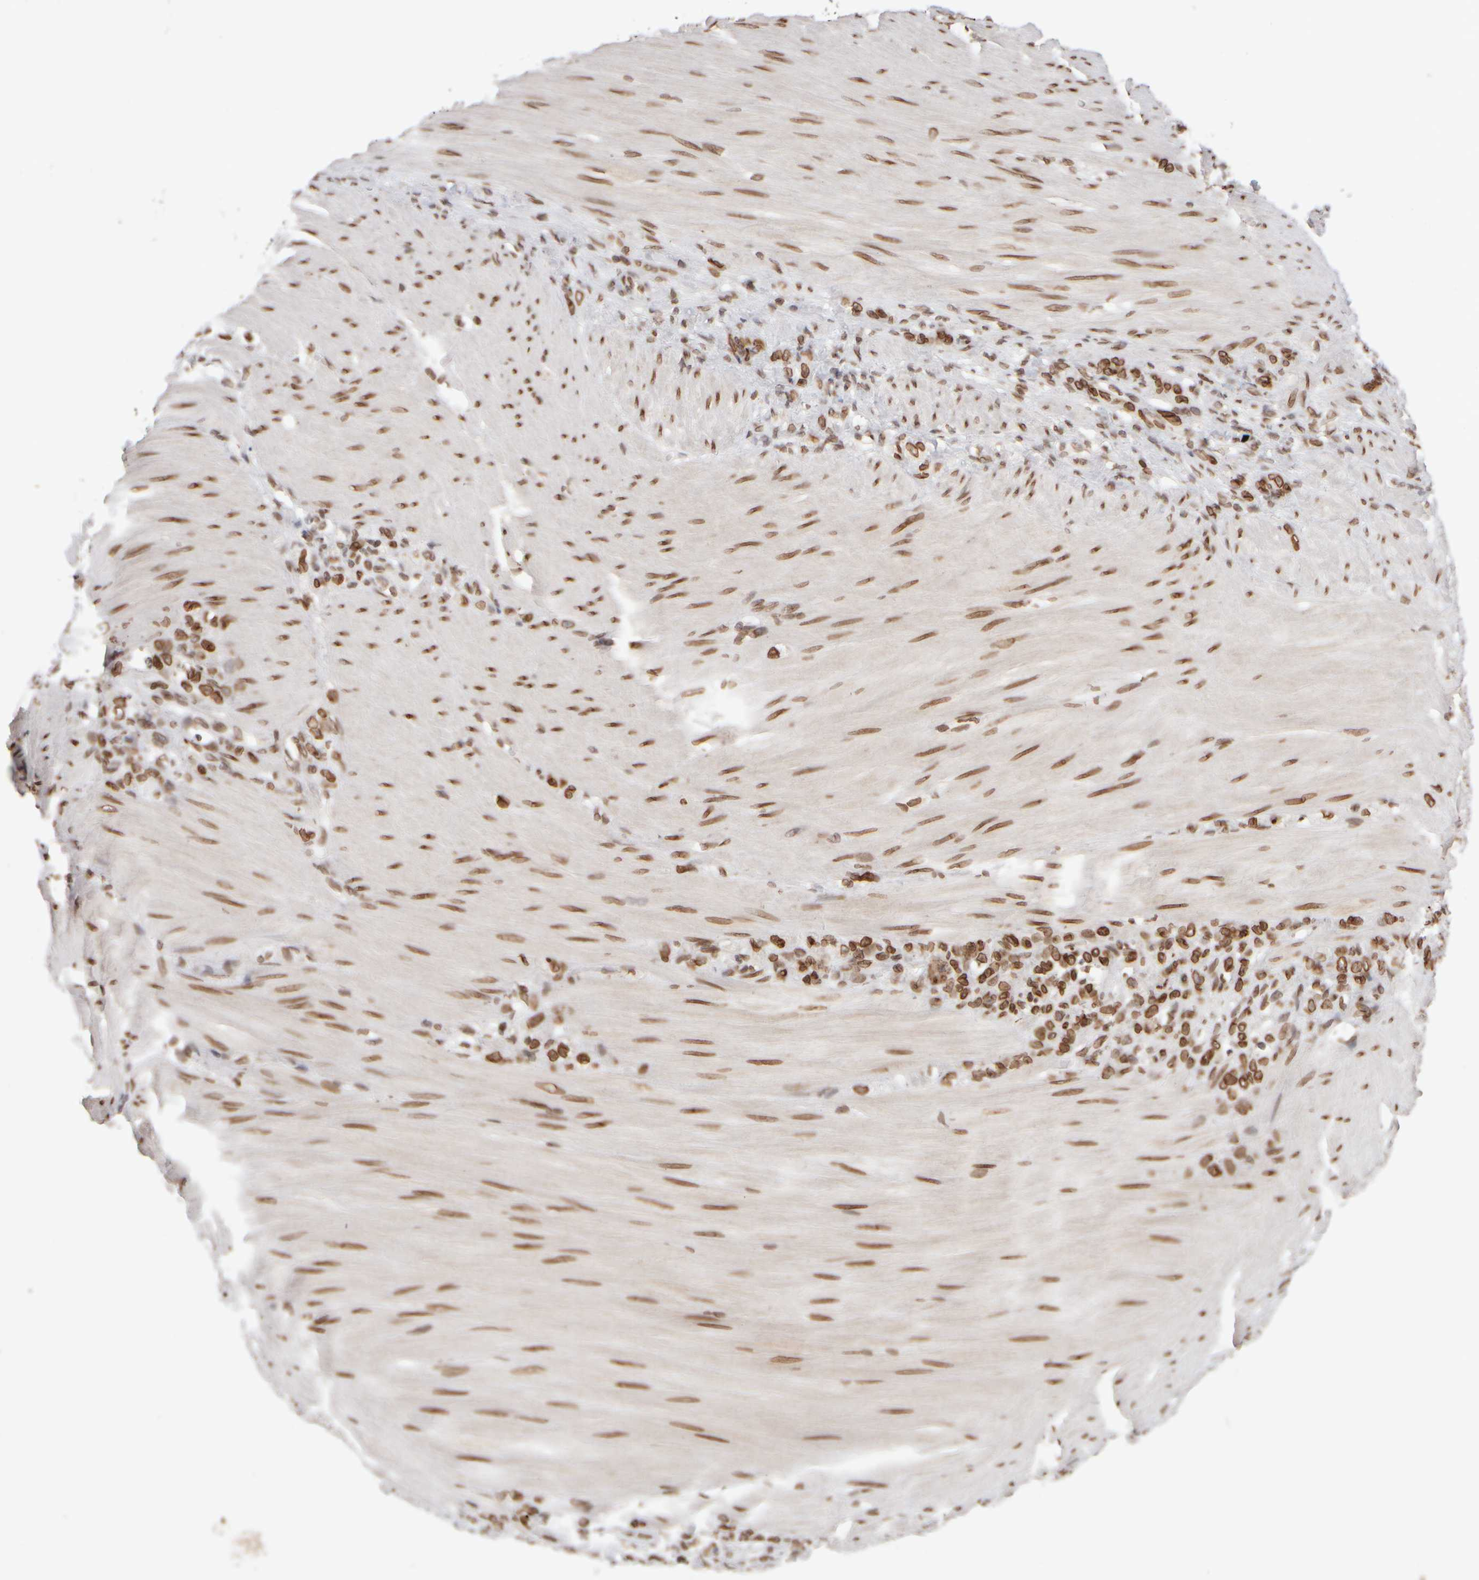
{"staining": {"intensity": "strong", "quantity": ">75%", "location": "cytoplasmic/membranous,nuclear"}, "tissue": "stomach cancer", "cell_type": "Tumor cells", "image_type": "cancer", "snomed": [{"axis": "morphology", "description": "Normal tissue, NOS"}, {"axis": "morphology", "description": "Adenocarcinoma, NOS"}, {"axis": "topography", "description": "Stomach"}], "caption": "The micrograph displays a brown stain indicating the presence of a protein in the cytoplasmic/membranous and nuclear of tumor cells in stomach cancer. (DAB (3,3'-diaminobenzidine) IHC with brightfield microscopy, high magnification).", "gene": "ZC3HC1", "patient": {"sex": "male", "age": 82}}